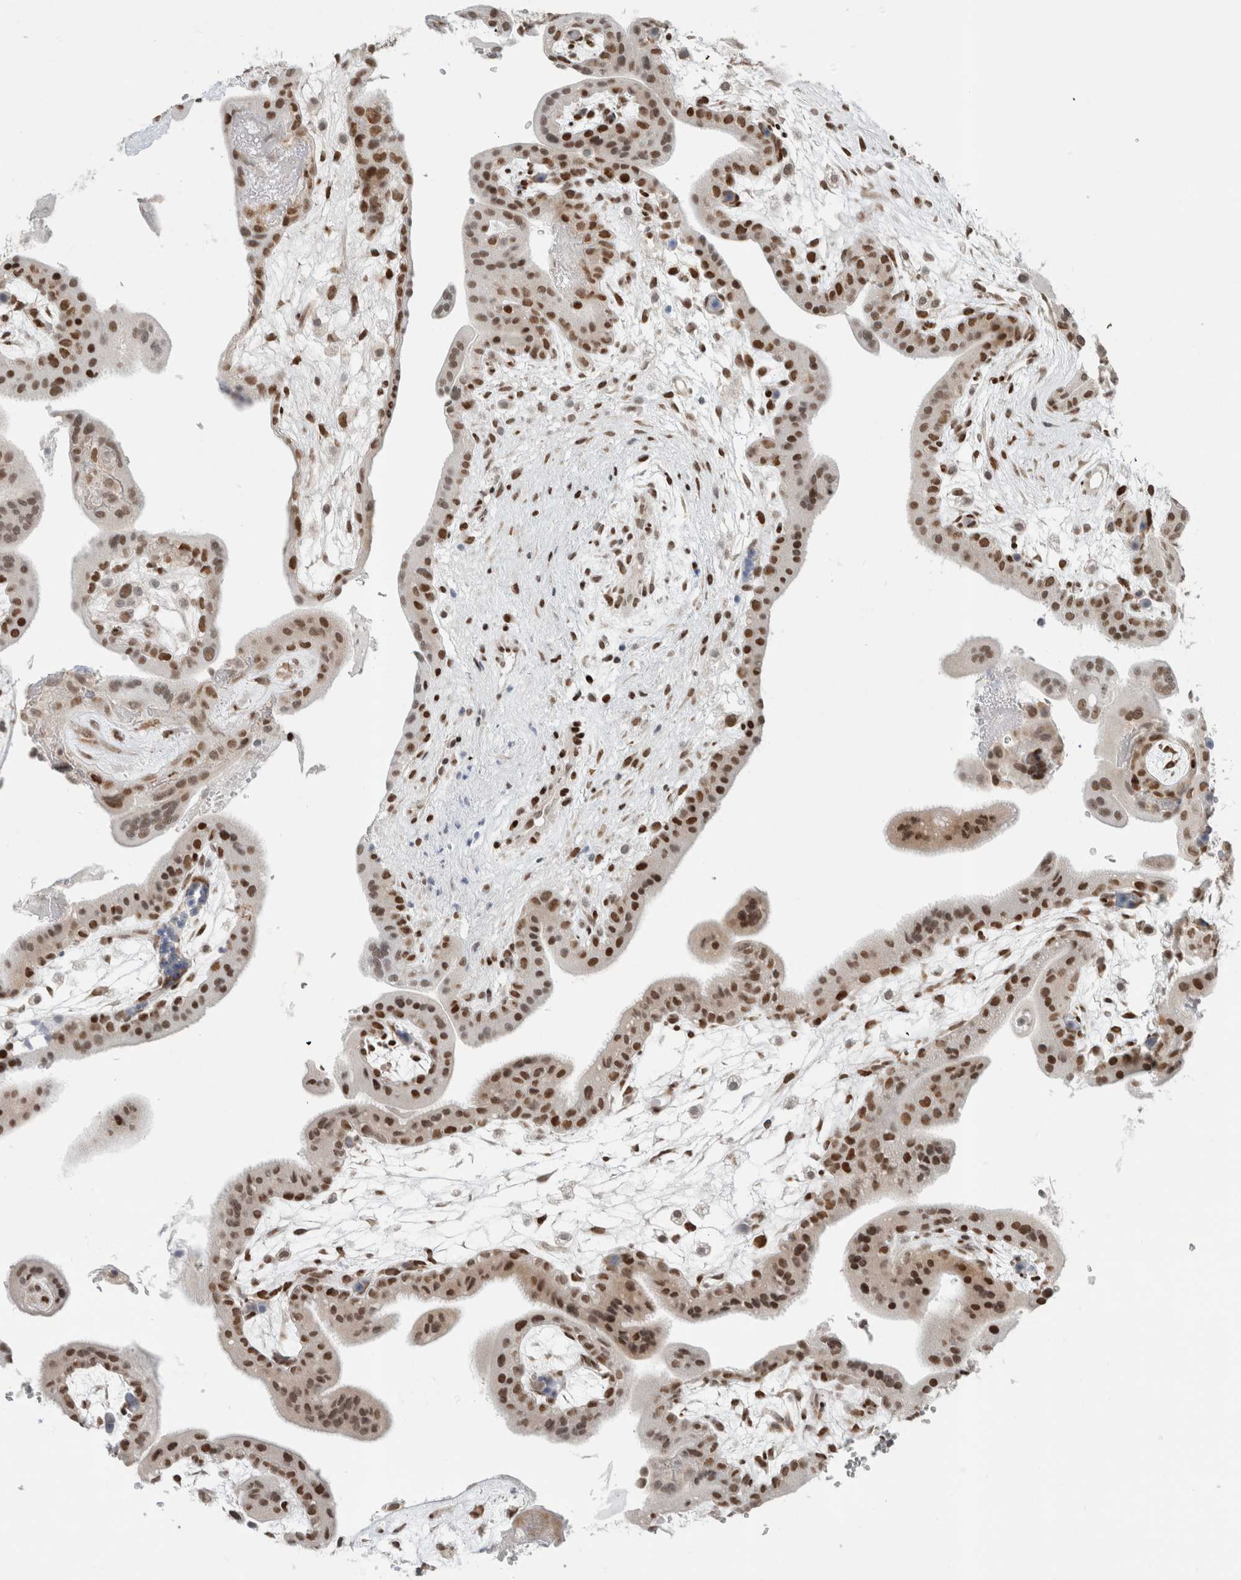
{"staining": {"intensity": "moderate", "quantity": ">75%", "location": "cytoplasmic/membranous,nuclear"}, "tissue": "placenta", "cell_type": "Decidual cells", "image_type": "normal", "snomed": [{"axis": "morphology", "description": "Normal tissue, NOS"}, {"axis": "topography", "description": "Placenta"}], "caption": "A micrograph of human placenta stained for a protein demonstrates moderate cytoplasmic/membranous,nuclear brown staining in decidual cells.", "gene": "HNRNPR", "patient": {"sex": "female", "age": 35}}